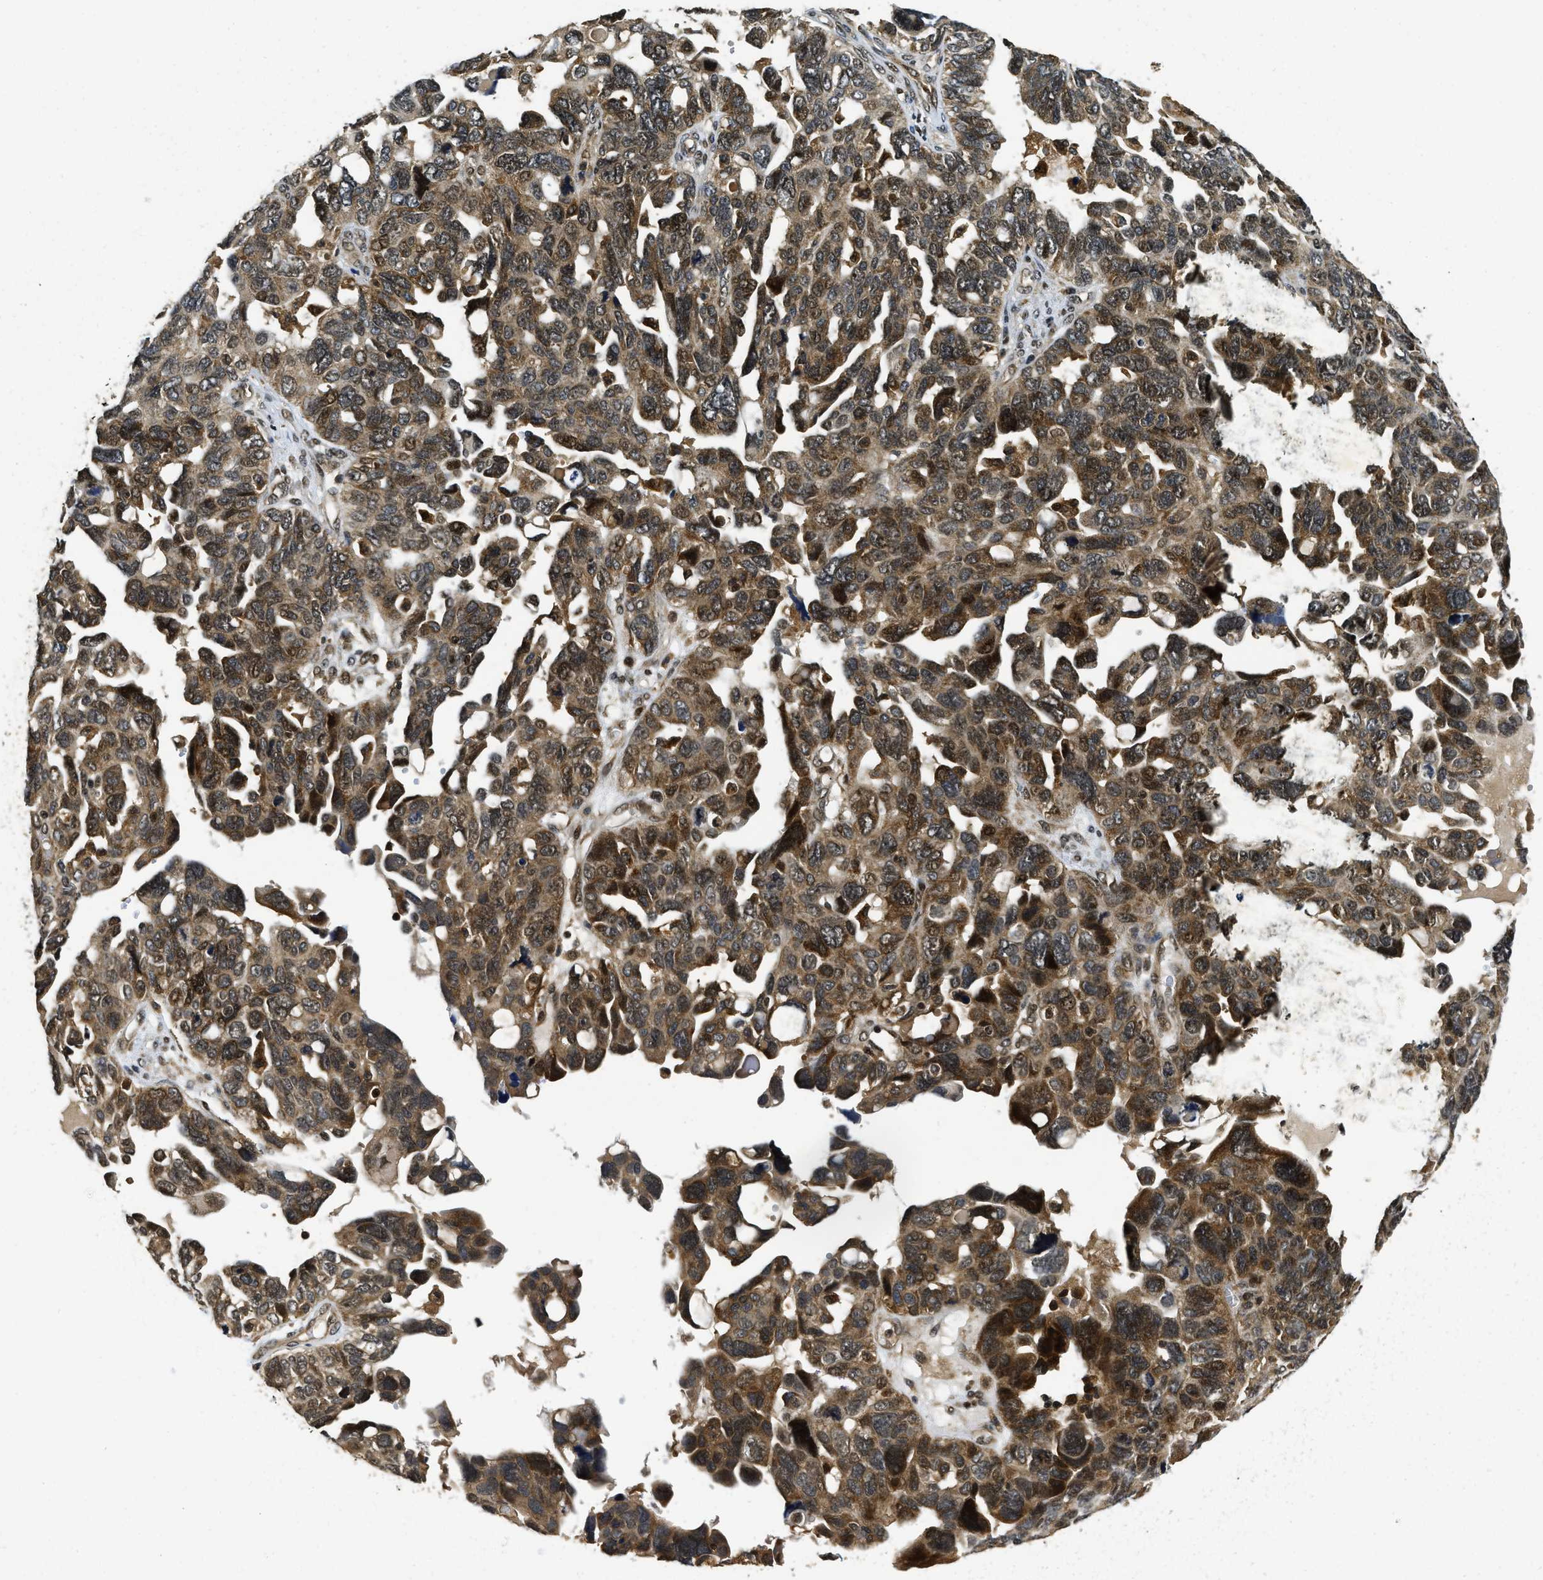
{"staining": {"intensity": "moderate", "quantity": ">75%", "location": "cytoplasmic/membranous,nuclear"}, "tissue": "ovarian cancer", "cell_type": "Tumor cells", "image_type": "cancer", "snomed": [{"axis": "morphology", "description": "Cystadenocarcinoma, serous, NOS"}, {"axis": "topography", "description": "Ovary"}], "caption": "The micrograph reveals immunohistochemical staining of serous cystadenocarcinoma (ovarian). There is moderate cytoplasmic/membranous and nuclear positivity is identified in approximately >75% of tumor cells. (IHC, brightfield microscopy, high magnification).", "gene": "ADSL", "patient": {"sex": "female", "age": 79}}